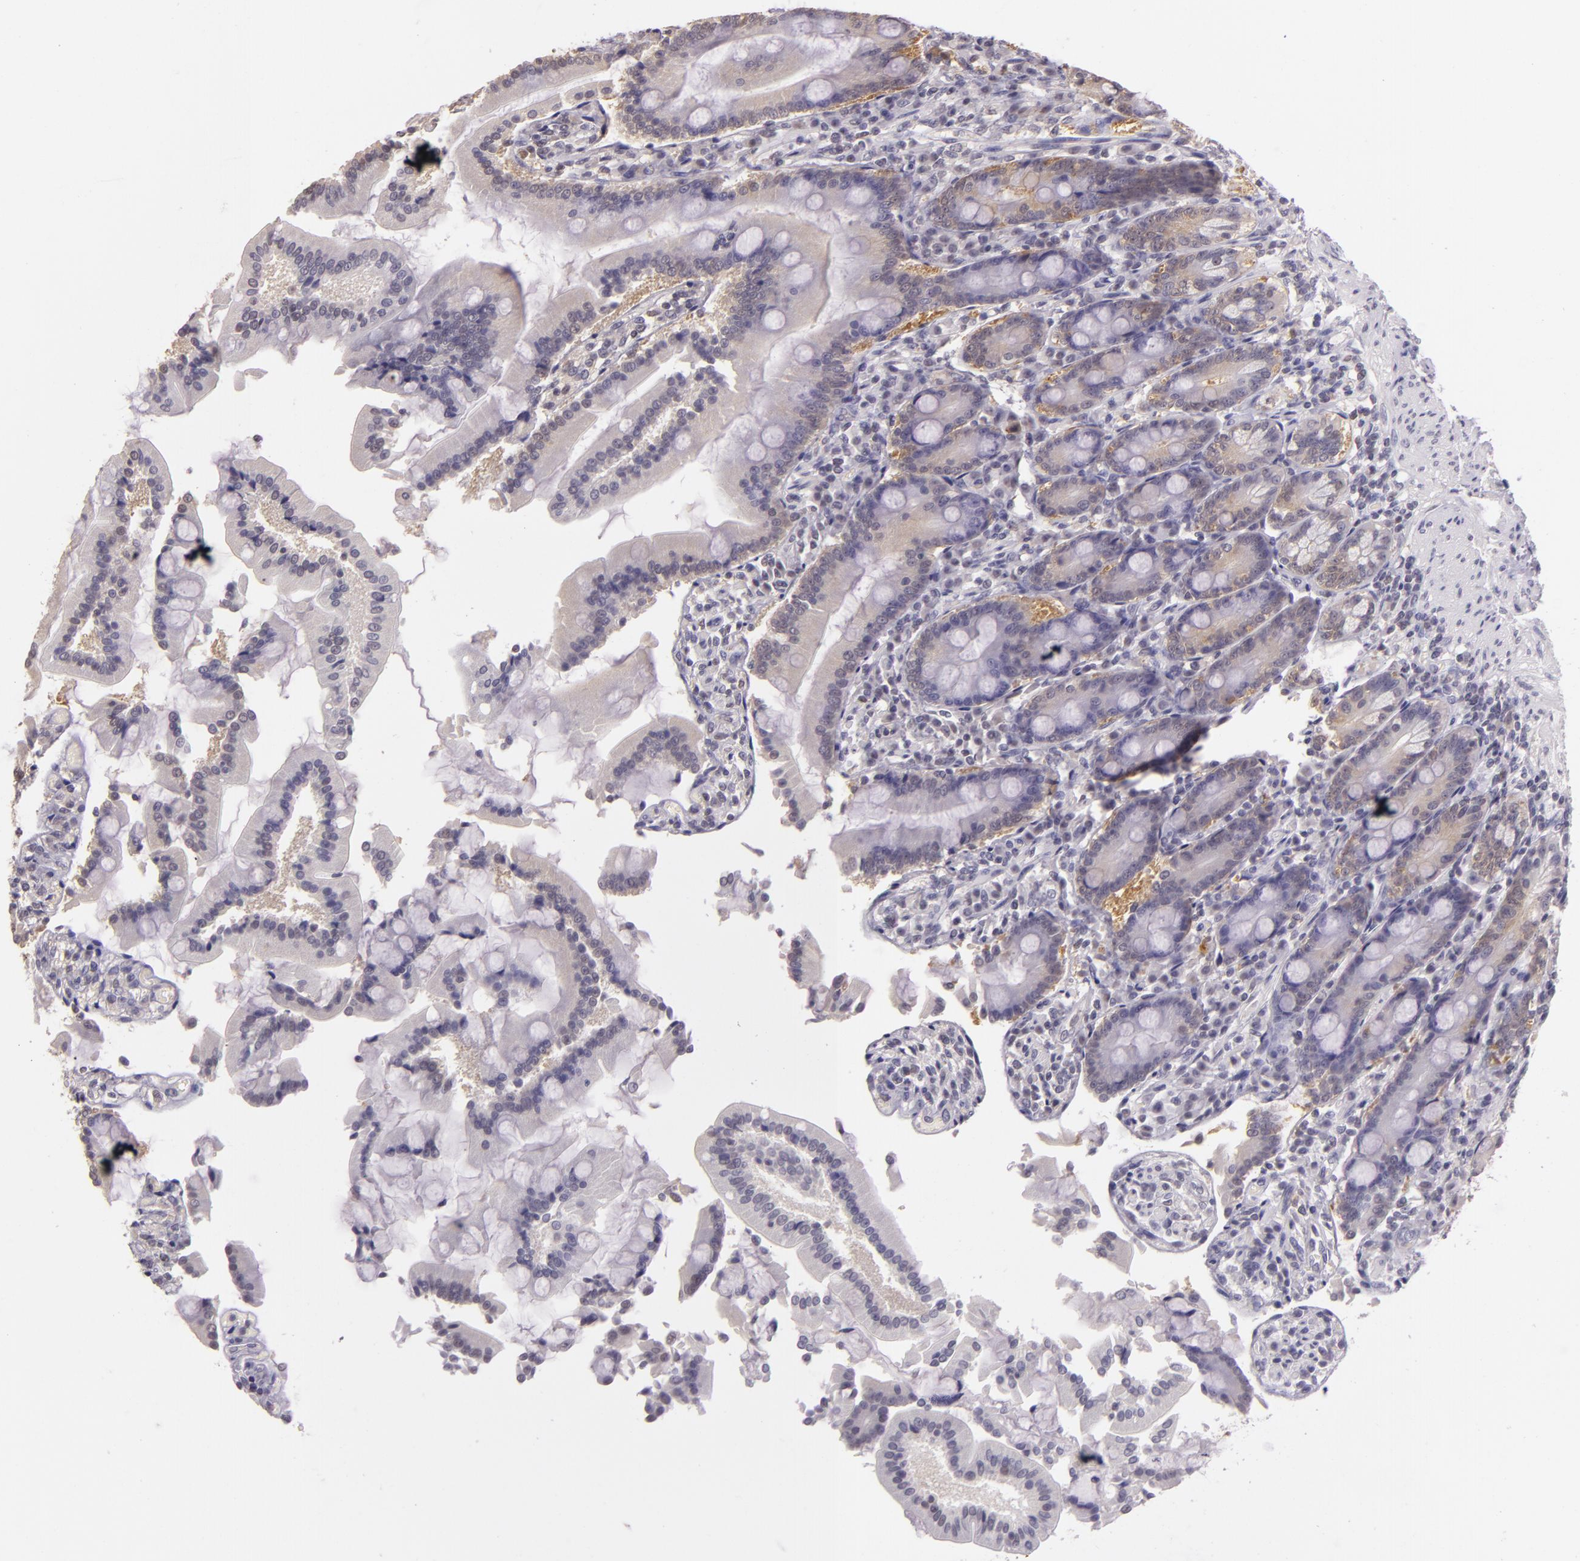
{"staining": {"intensity": "weak", "quantity": "25%-75%", "location": "cytoplasmic/membranous,nuclear"}, "tissue": "duodenum", "cell_type": "Glandular cells", "image_type": "normal", "snomed": [{"axis": "morphology", "description": "Normal tissue, NOS"}, {"axis": "topography", "description": "Duodenum"}], "caption": "Glandular cells display low levels of weak cytoplasmic/membranous,nuclear staining in about 25%-75% of cells in normal duodenum. Nuclei are stained in blue.", "gene": "HSPA8", "patient": {"sex": "female", "age": 64}}